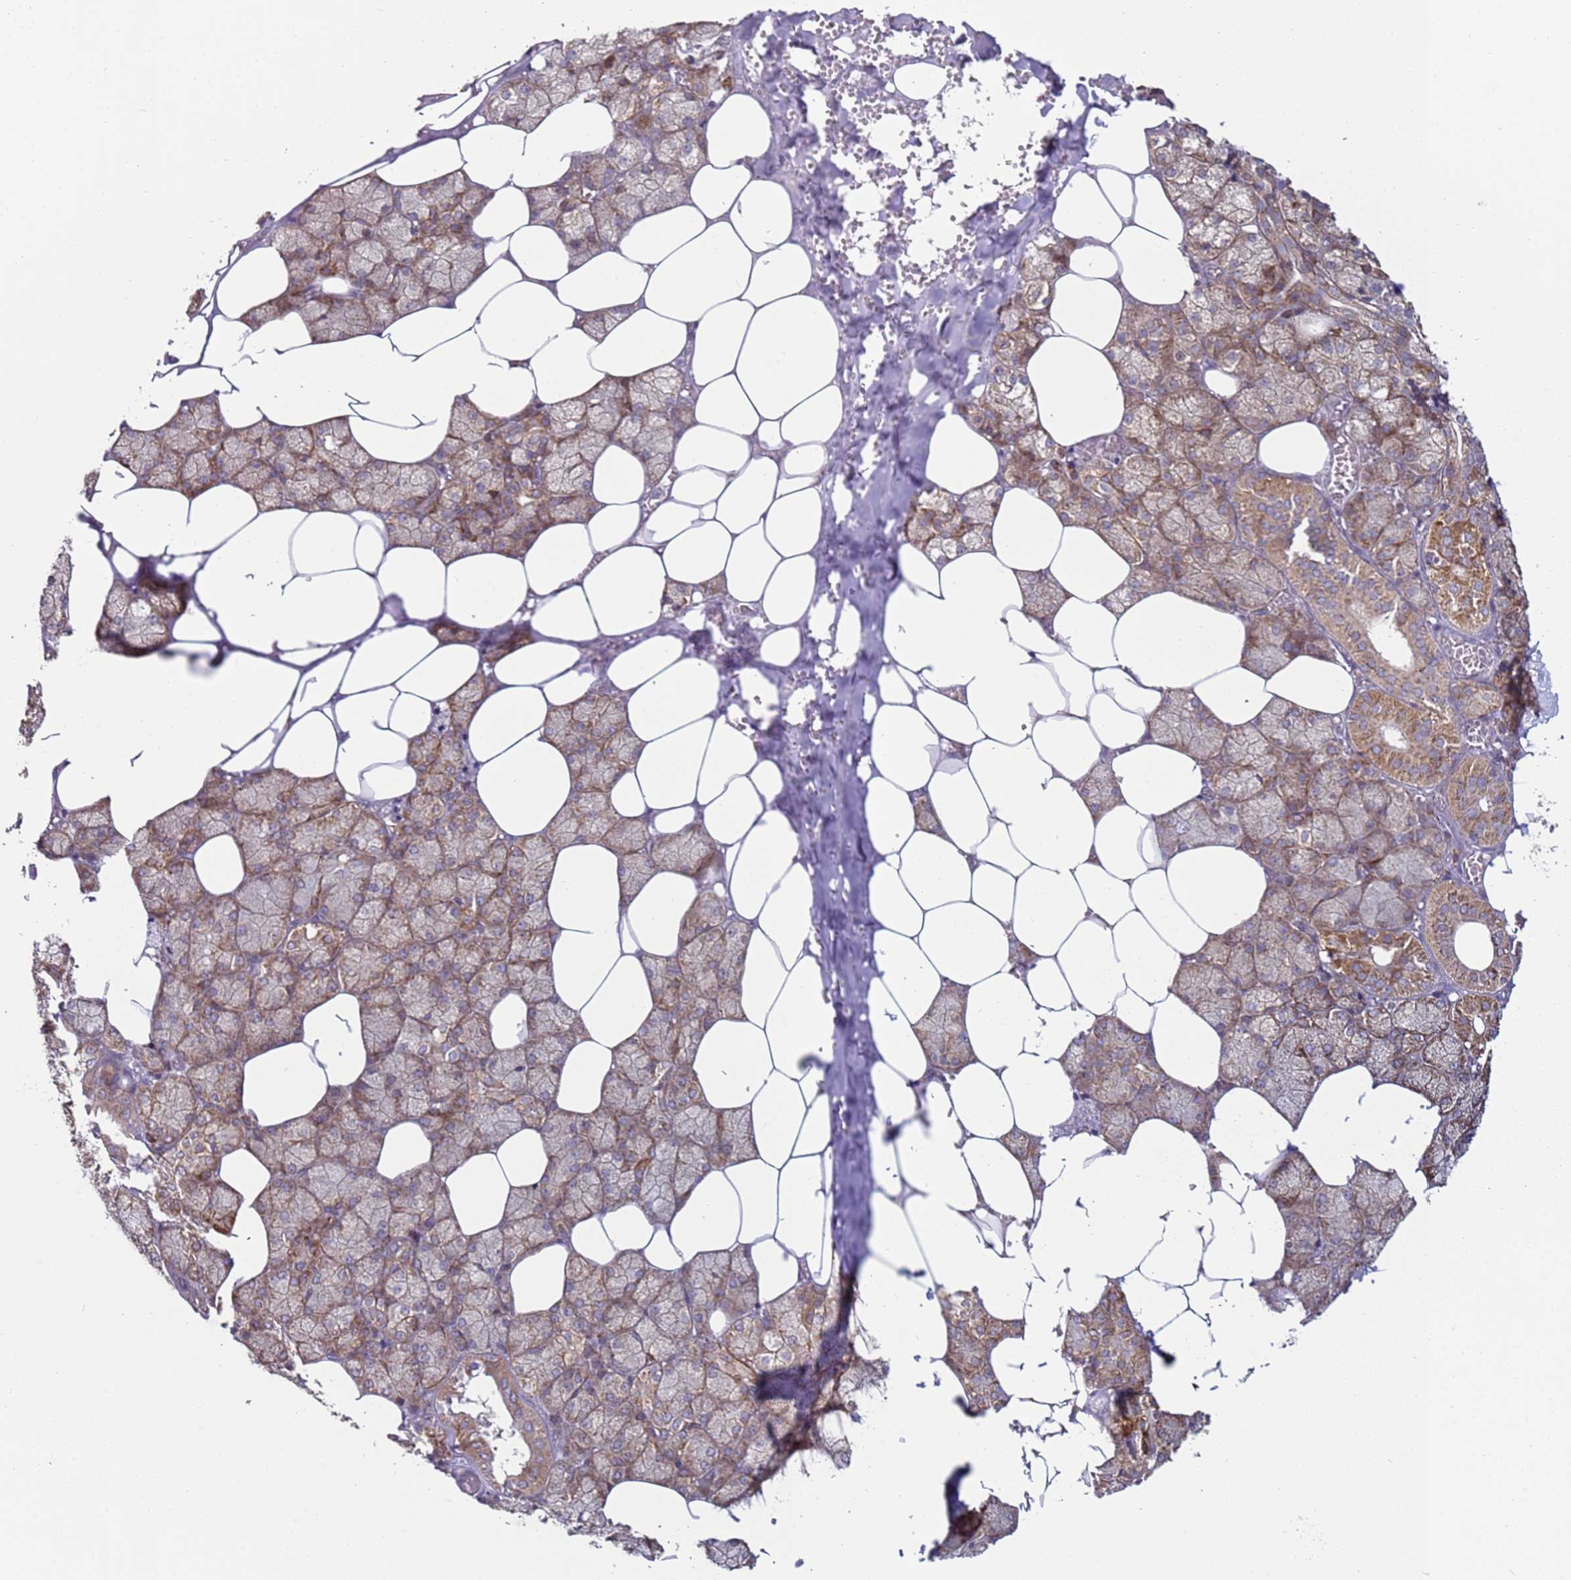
{"staining": {"intensity": "moderate", "quantity": "25%-75%", "location": "cytoplasmic/membranous,nuclear"}, "tissue": "salivary gland", "cell_type": "Glandular cells", "image_type": "normal", "snomed": [{"axis": "morphology", "description": "Normal tissue, NOS"}, {"axis": "topography", "description": "Salivary gland"}], "caption": "DAB (3,3'-diaminobenzidine) immunohistochemical staining of unremarkable salivary gland reveals moderate cytoplasmic/membranous,nuclear protein expression in approximately 25%-75% of glandular cells.", "gene": "SNAPC4", "patient": {"sex": "male", "age": 62}}